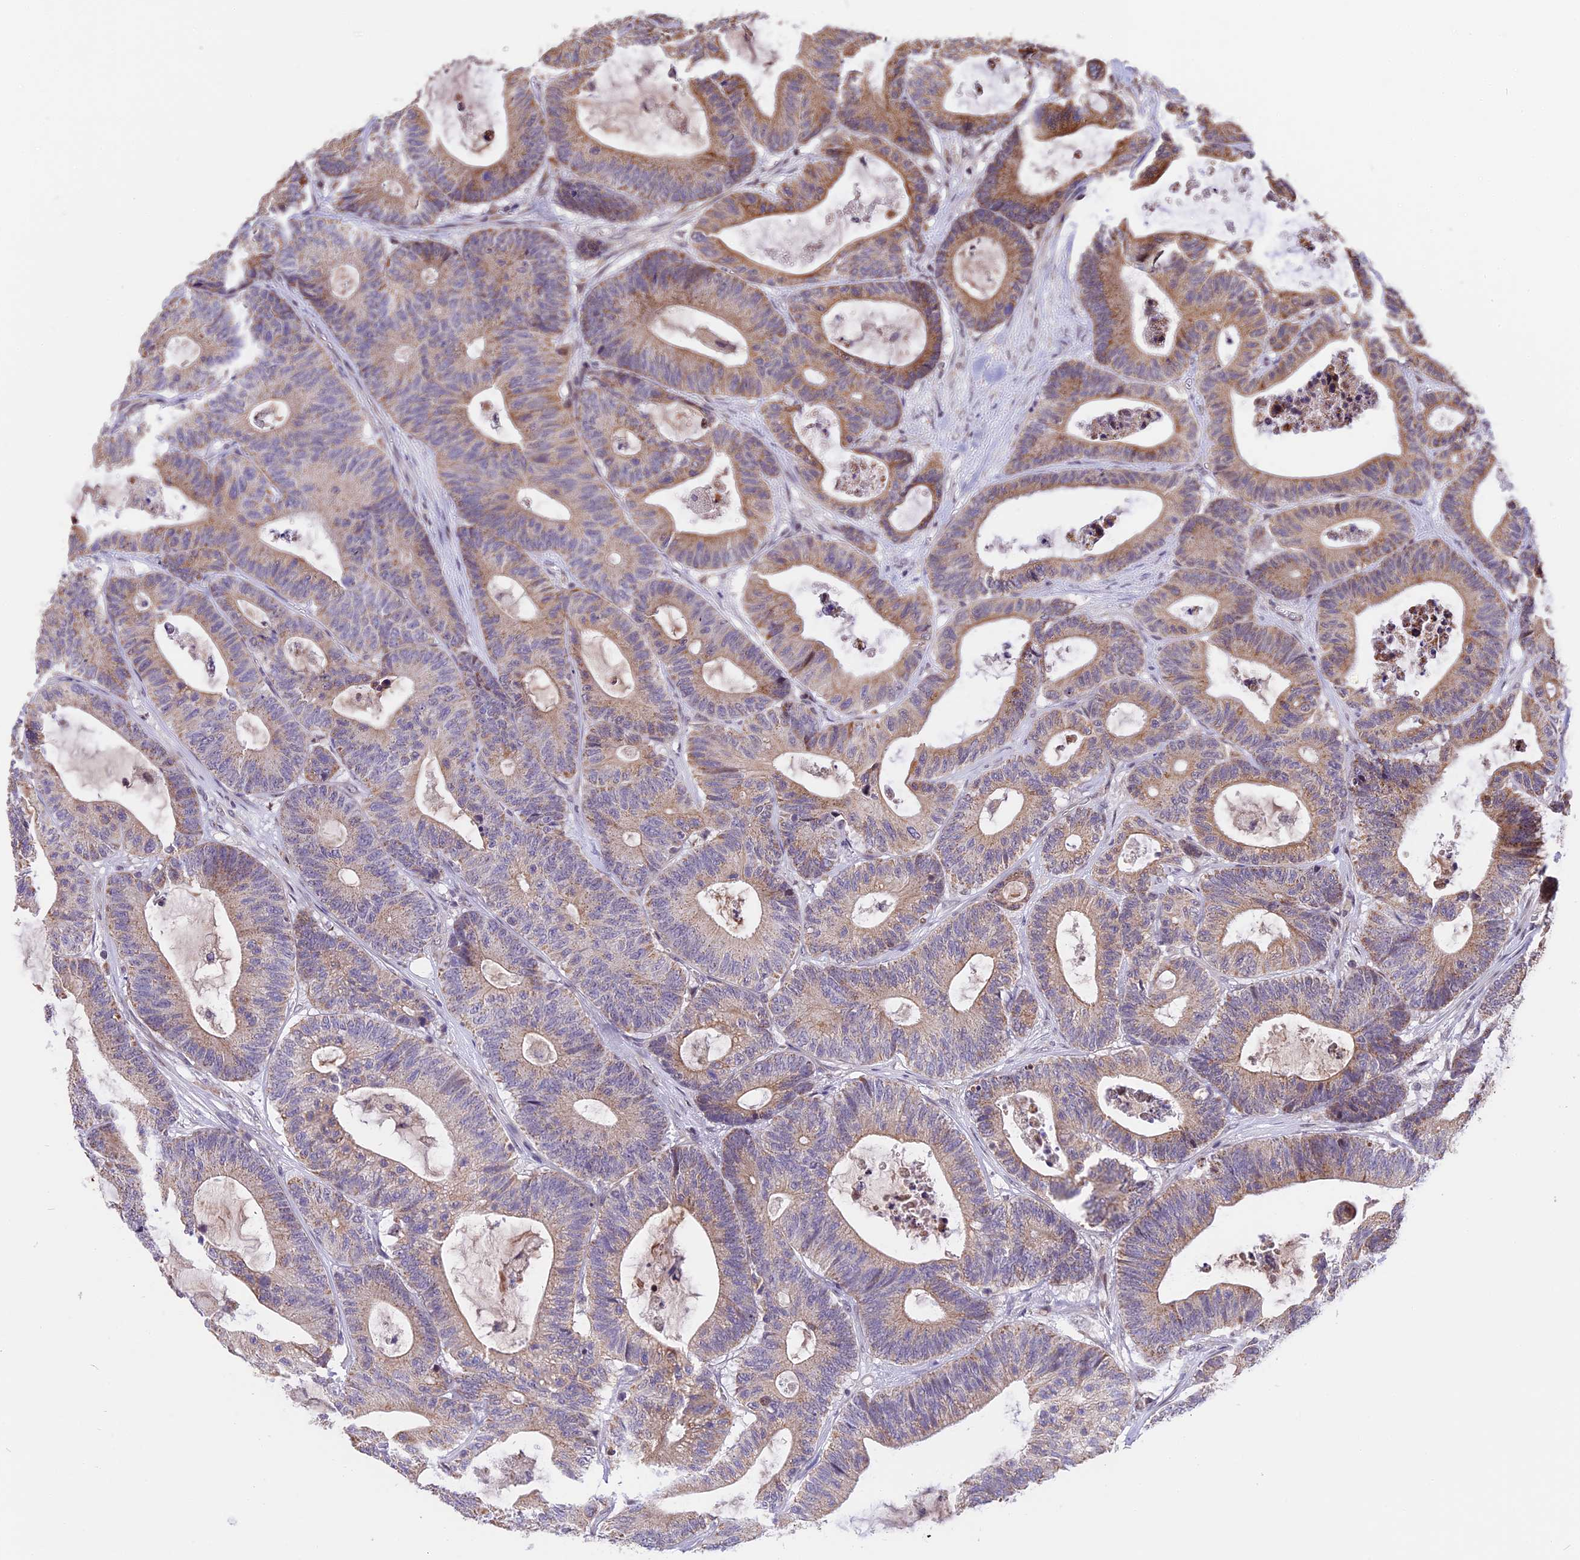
{"staining": {"intensity": "moderate", "quantity": "25%-75%", "location": "cytoplasmic/membranous"}, "tissue": "colorectal cancer", "cell_type": "Tumor cells", "image_type": "cancer", "snomed": [{"axis": "morphology", "description": "Adenocarcinoma, NOS"}, {"axis": "topography", "description": "Colon"}], "caption": "Immunohistochemistry (IHC) (DAB) staining of human adenocarcinoma (colorectal) displays moderate cytoplasmic/membranous protein staining in about 25%-75% of tumor cells.", "gene": "RERGL", "patient": {"sex": "female", "age": 84}}